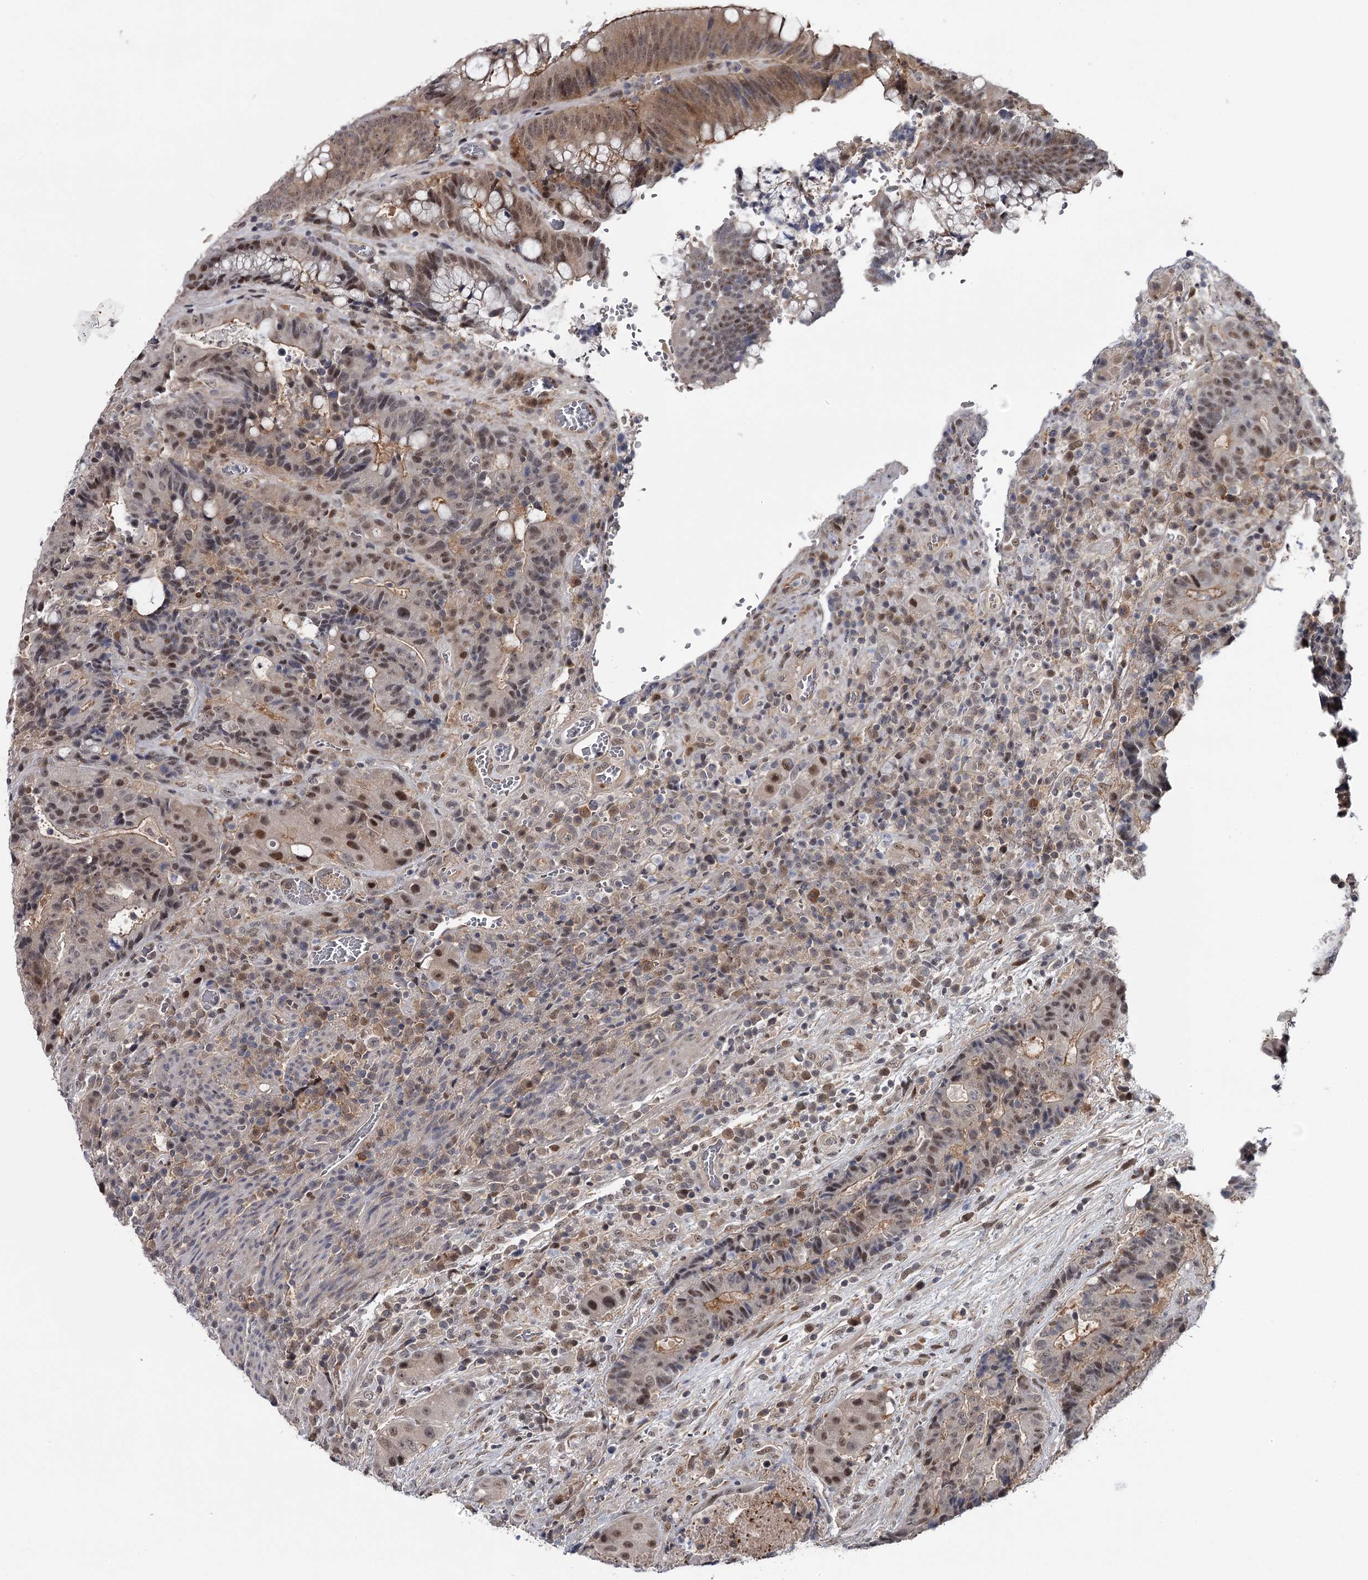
{"staining": {"intensity": "moderate", "quantity": "<25%", "location": "cytoplasmic/membranous,nuclear"}, "tissue": "colorectal cancer", "cell_type": "Tumor cells", "image_type": "cancer", "snomed": [{"axis": "morphology", "description": "Adenocarcinoma, NOS"}, {"axis": "topography", "description": "Rectum"}], "caption": "A histopathology image showing moderate cytoplasmic/membranous and nuclear staining in approximately <25% of tumor cells in colorectal cancer (adenocarcinoma), as visualized by brown immunohistochemical staining.", "gene": "GTSF1", "patient": {"sex": "male", "age": 69}}